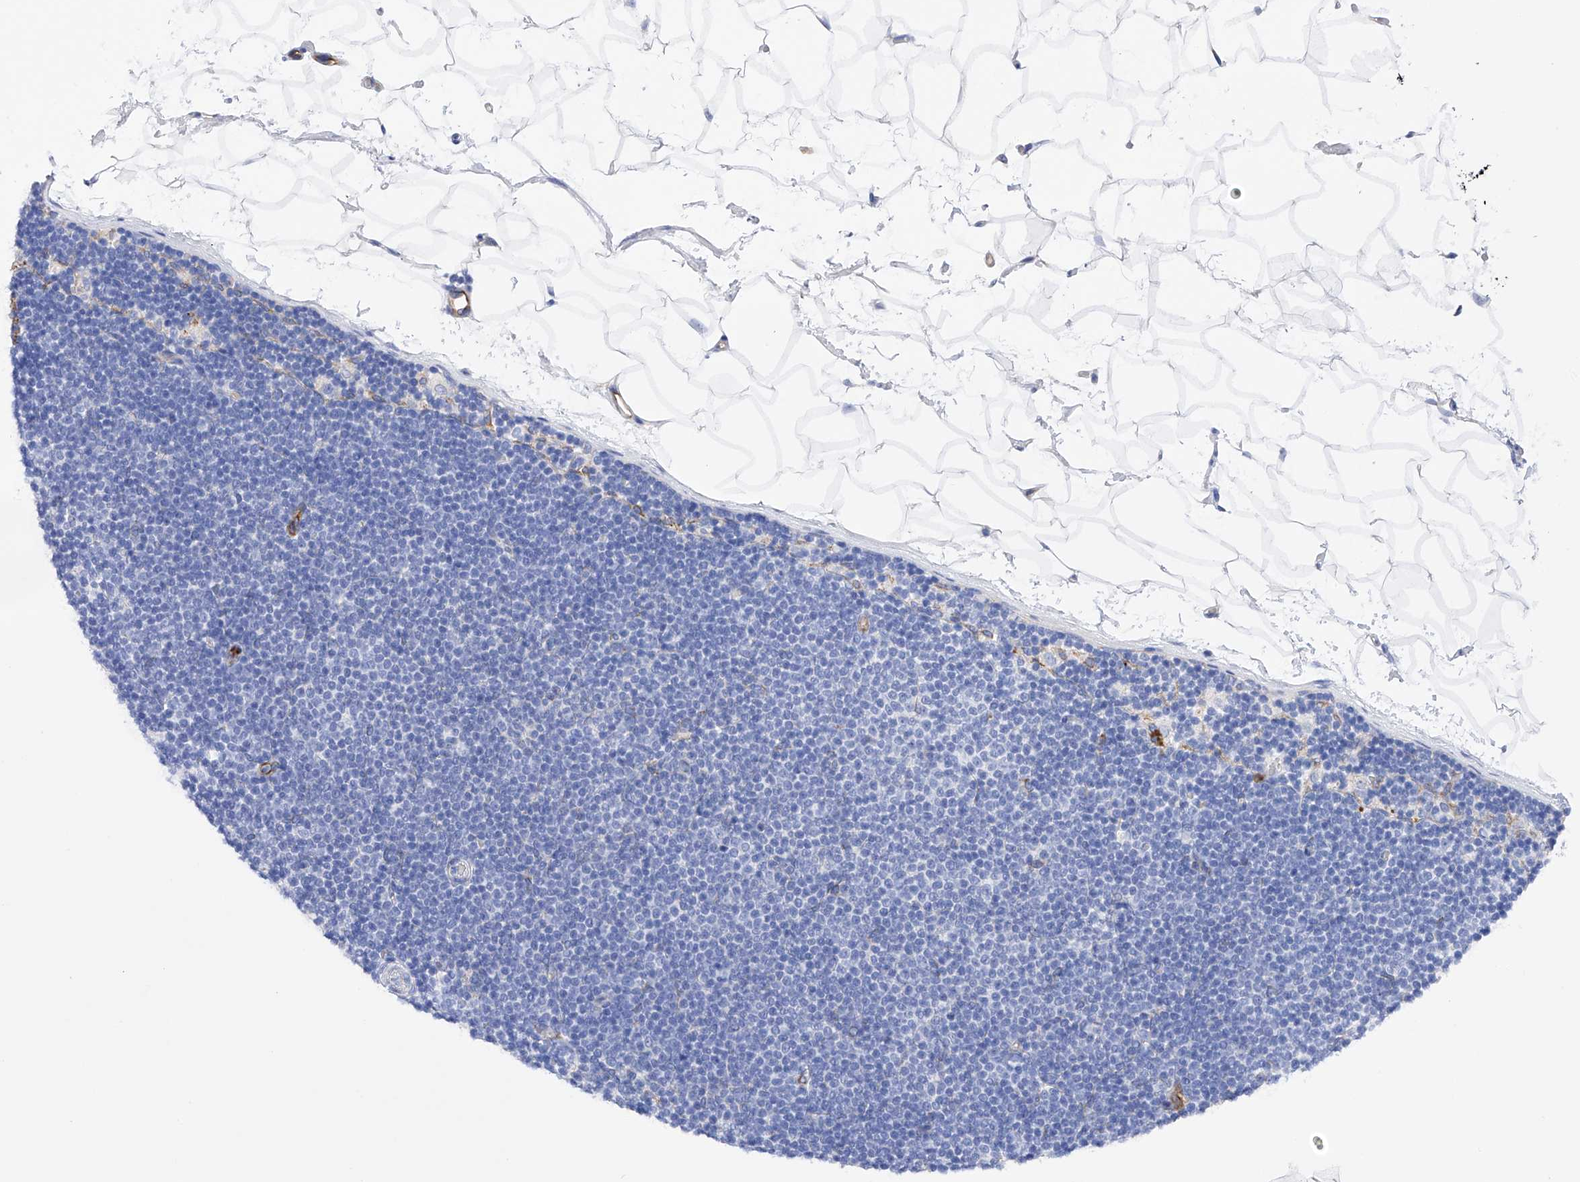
{"staining": {"intensity": "negative", "quantity": "none", "location": "none"}, "tissue": "lymphoma", "cell_type": "Tumor cells", "image_type": "cancer", "snomed": [{"axis": "morphology", "description": "Malignant lymphoma, non-Hodgkin's type, Low grade"}, {"axis": "topography", "description": "Lymph node"}], "caption": "A micrograph of human lymphoma is negative for staining in tumor cells. (DAB IHC visualized using brightfield microscopy, high magnification).", "gene": "PDIA5", "patient": {"sex": "female", "age": 53}}